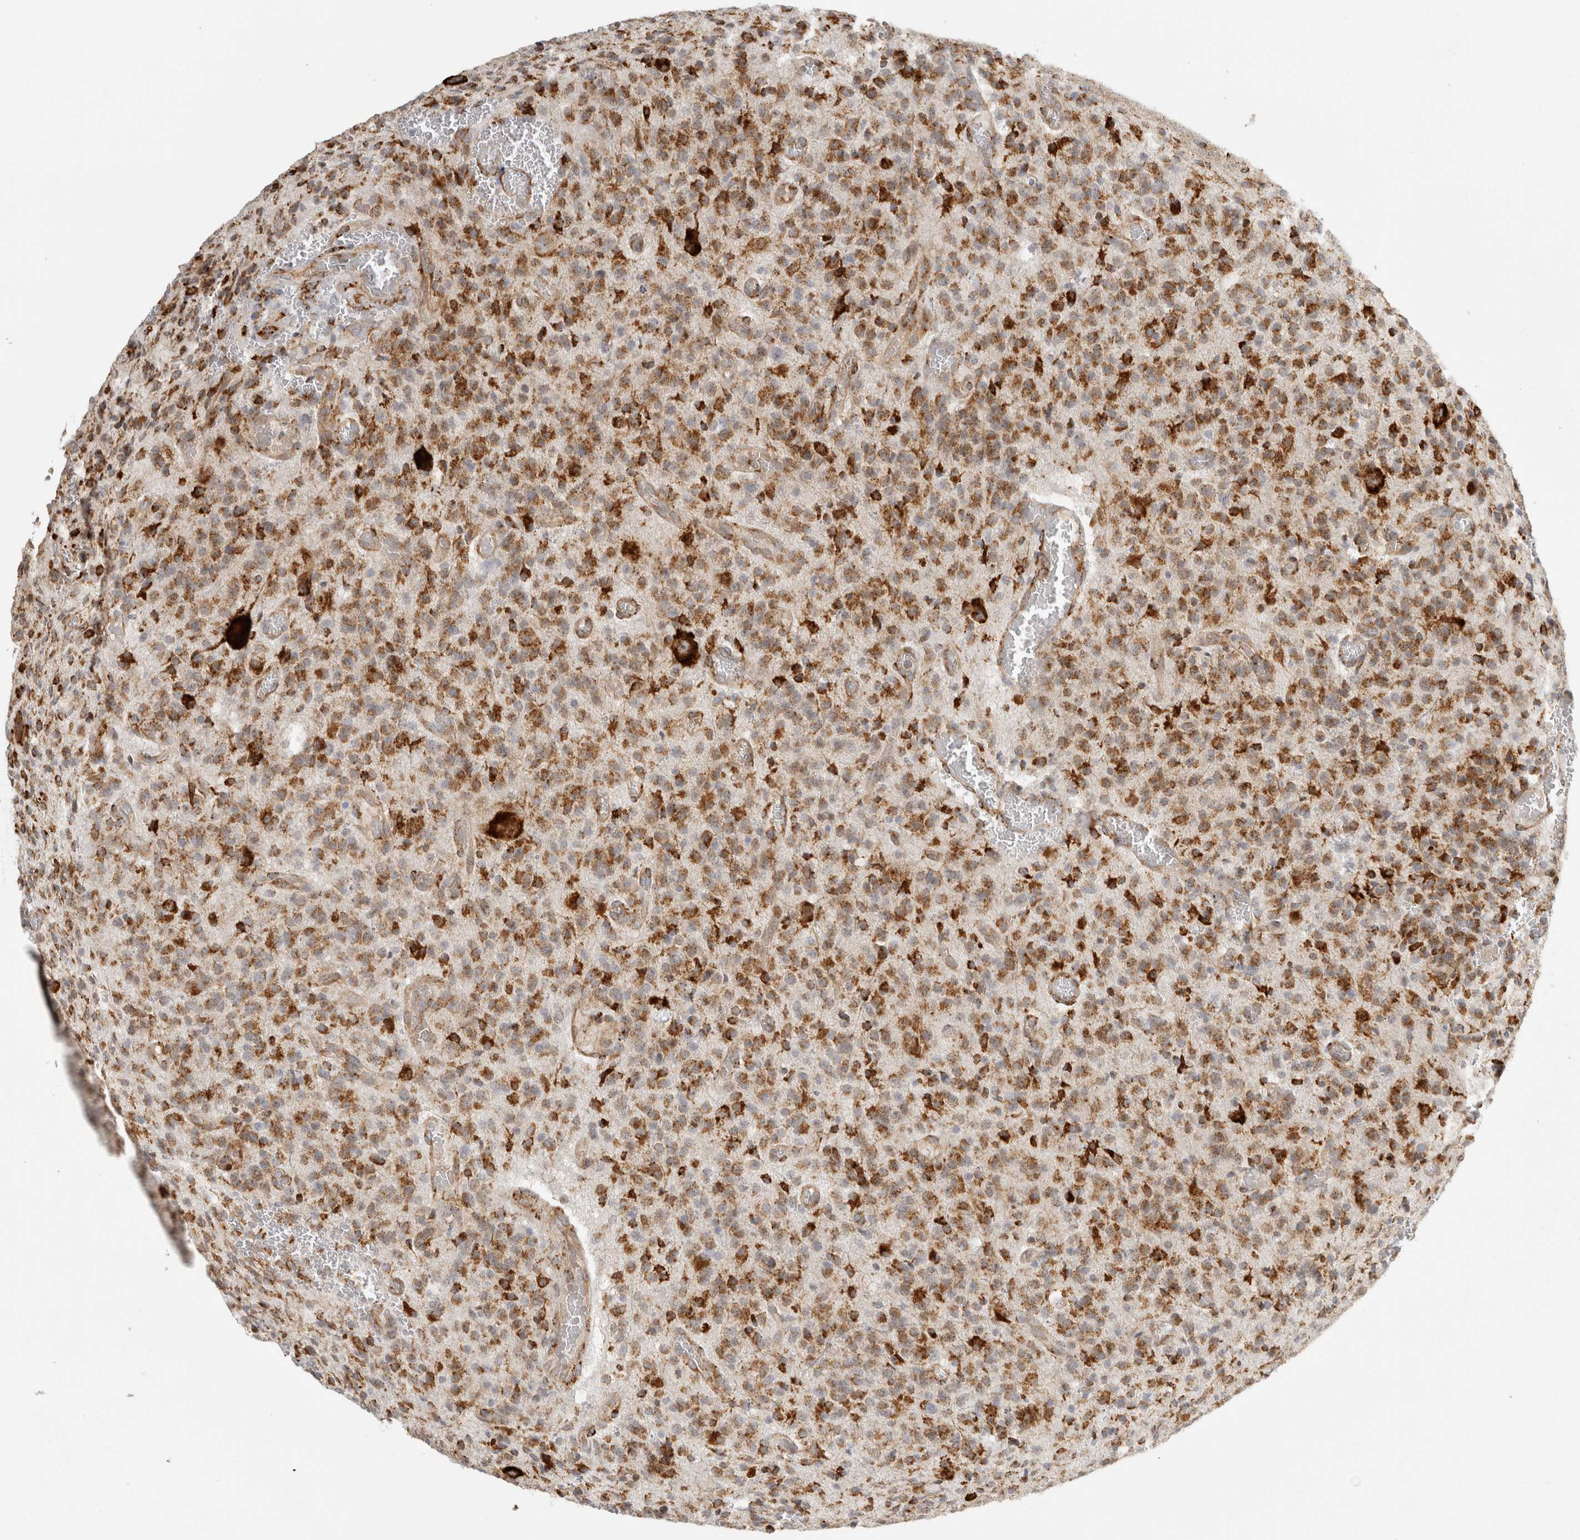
{"staining": {"intensity": "strong", "quantity": ">75%", "location": "cytoplasmic/membranous"}, "tissue": "glioma", "cell_type": "Tumor cells", "image_type": "cancer", "snomed": [{"axis": "morphology", "description": "Glioma, malignant, High grade"}, {"axis": "topography", "description": "Brain"}], "caption": "Immunohistochemistry micrograph of neoplastic tissue: glioma stained using IHC reveals high levels of strong protein expression localized specifically in the cytoplasmic/membranous of tumor cells, appearing as a cytoplasmic/membranous brown color.", "gene": "OSTN", "patient": {"sex": "male", "age": 34}}